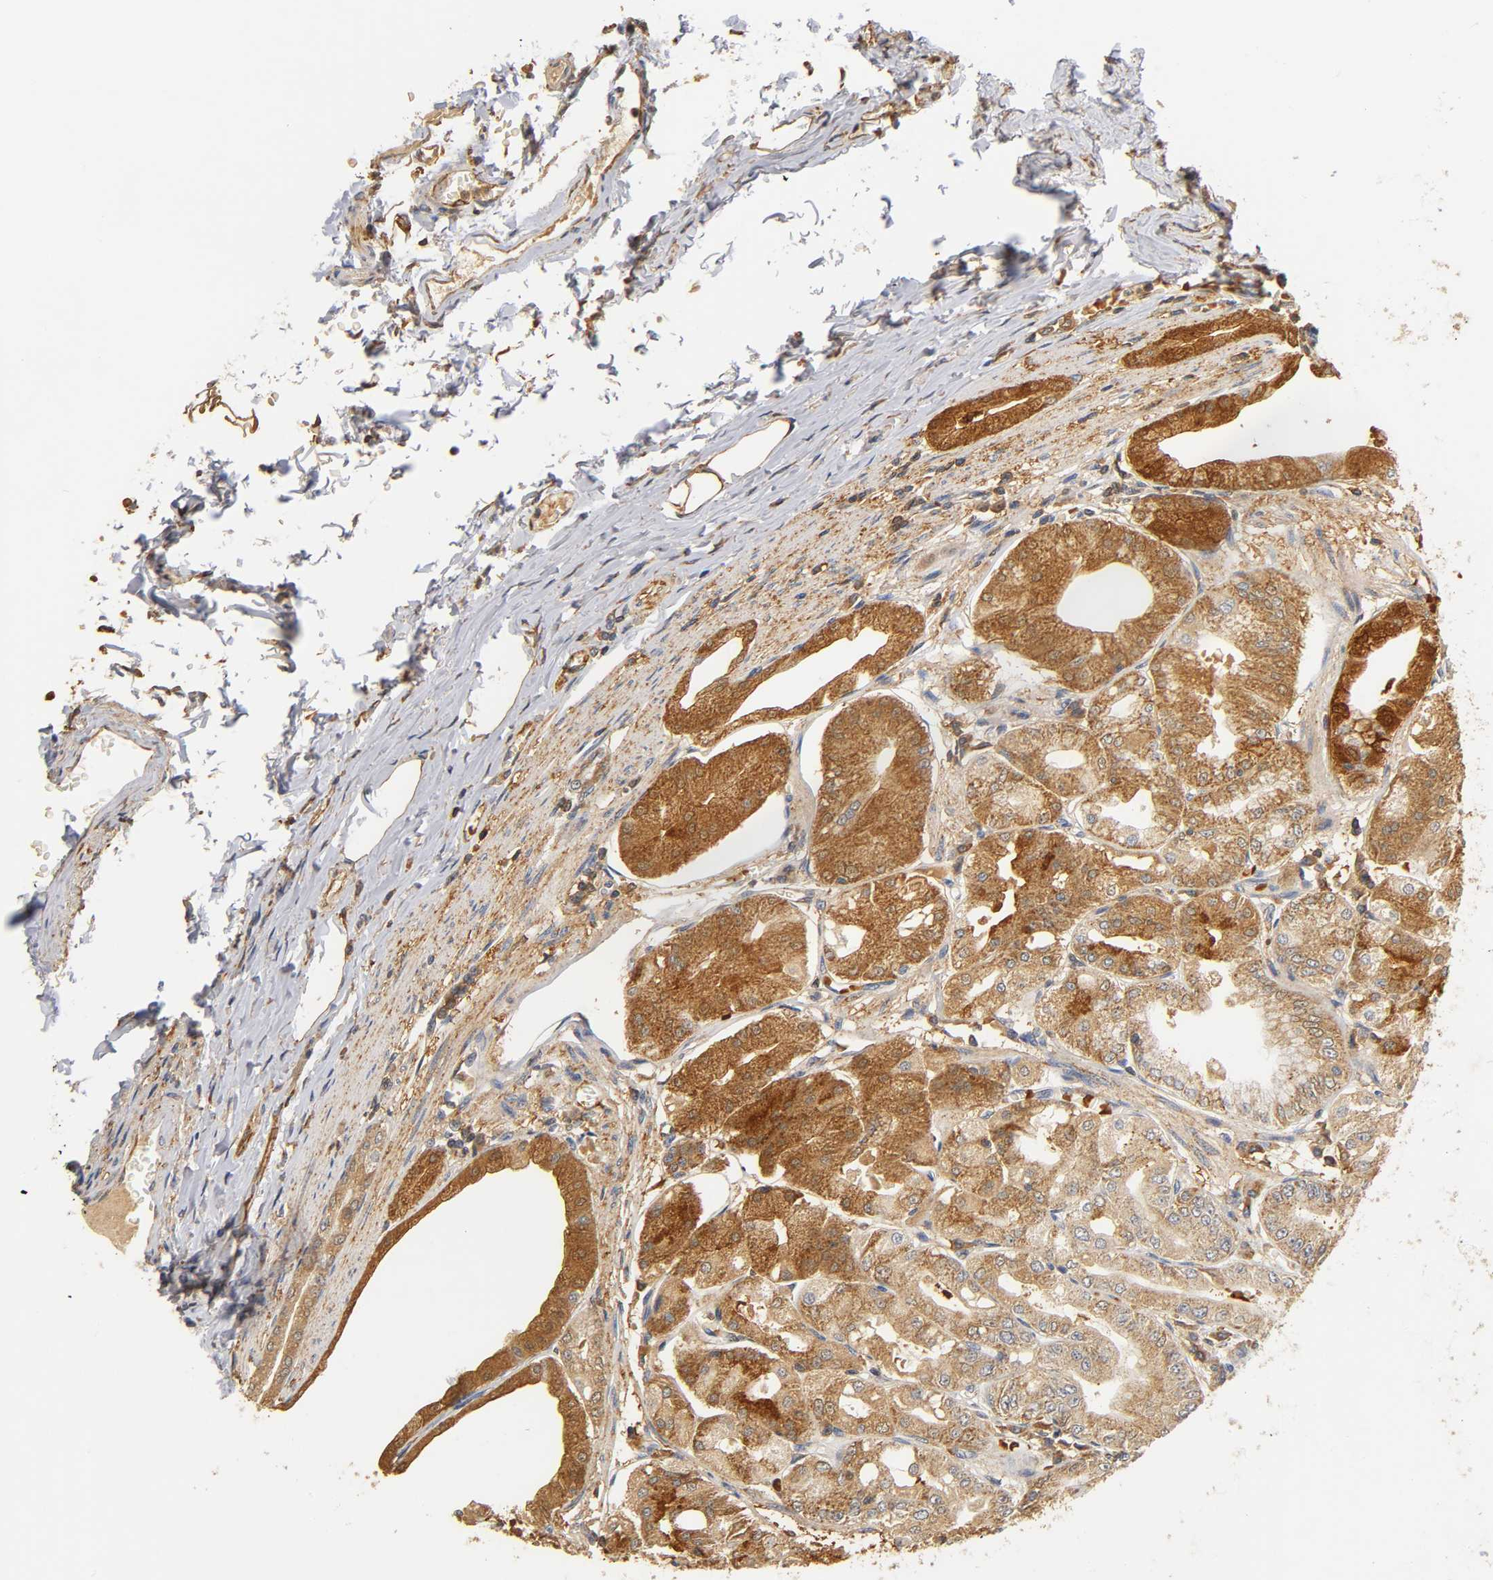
{"staining": {"intensity": "strong", "quantity": "25%-75%", "location": "cytoplasmic/membranous"}, "tissue": "stomach", "cell_type": "Glandular cells", "image_type": "normal", "snomed": [{"axis": "morphology", "description": "Normal tissue, NOS"}, {"axis": "topography", "description": "Stomach, lower"}], "caption": "DAB (3,3'-diaminobenzidine) immunohistochemical staining of normal stomach exhibits strong cytoplasmic/membranous protein expression in approximately 25%-75% of glandular cells.", "gene": "SCAP", "patient": {"sex": "male", "age": 71}}